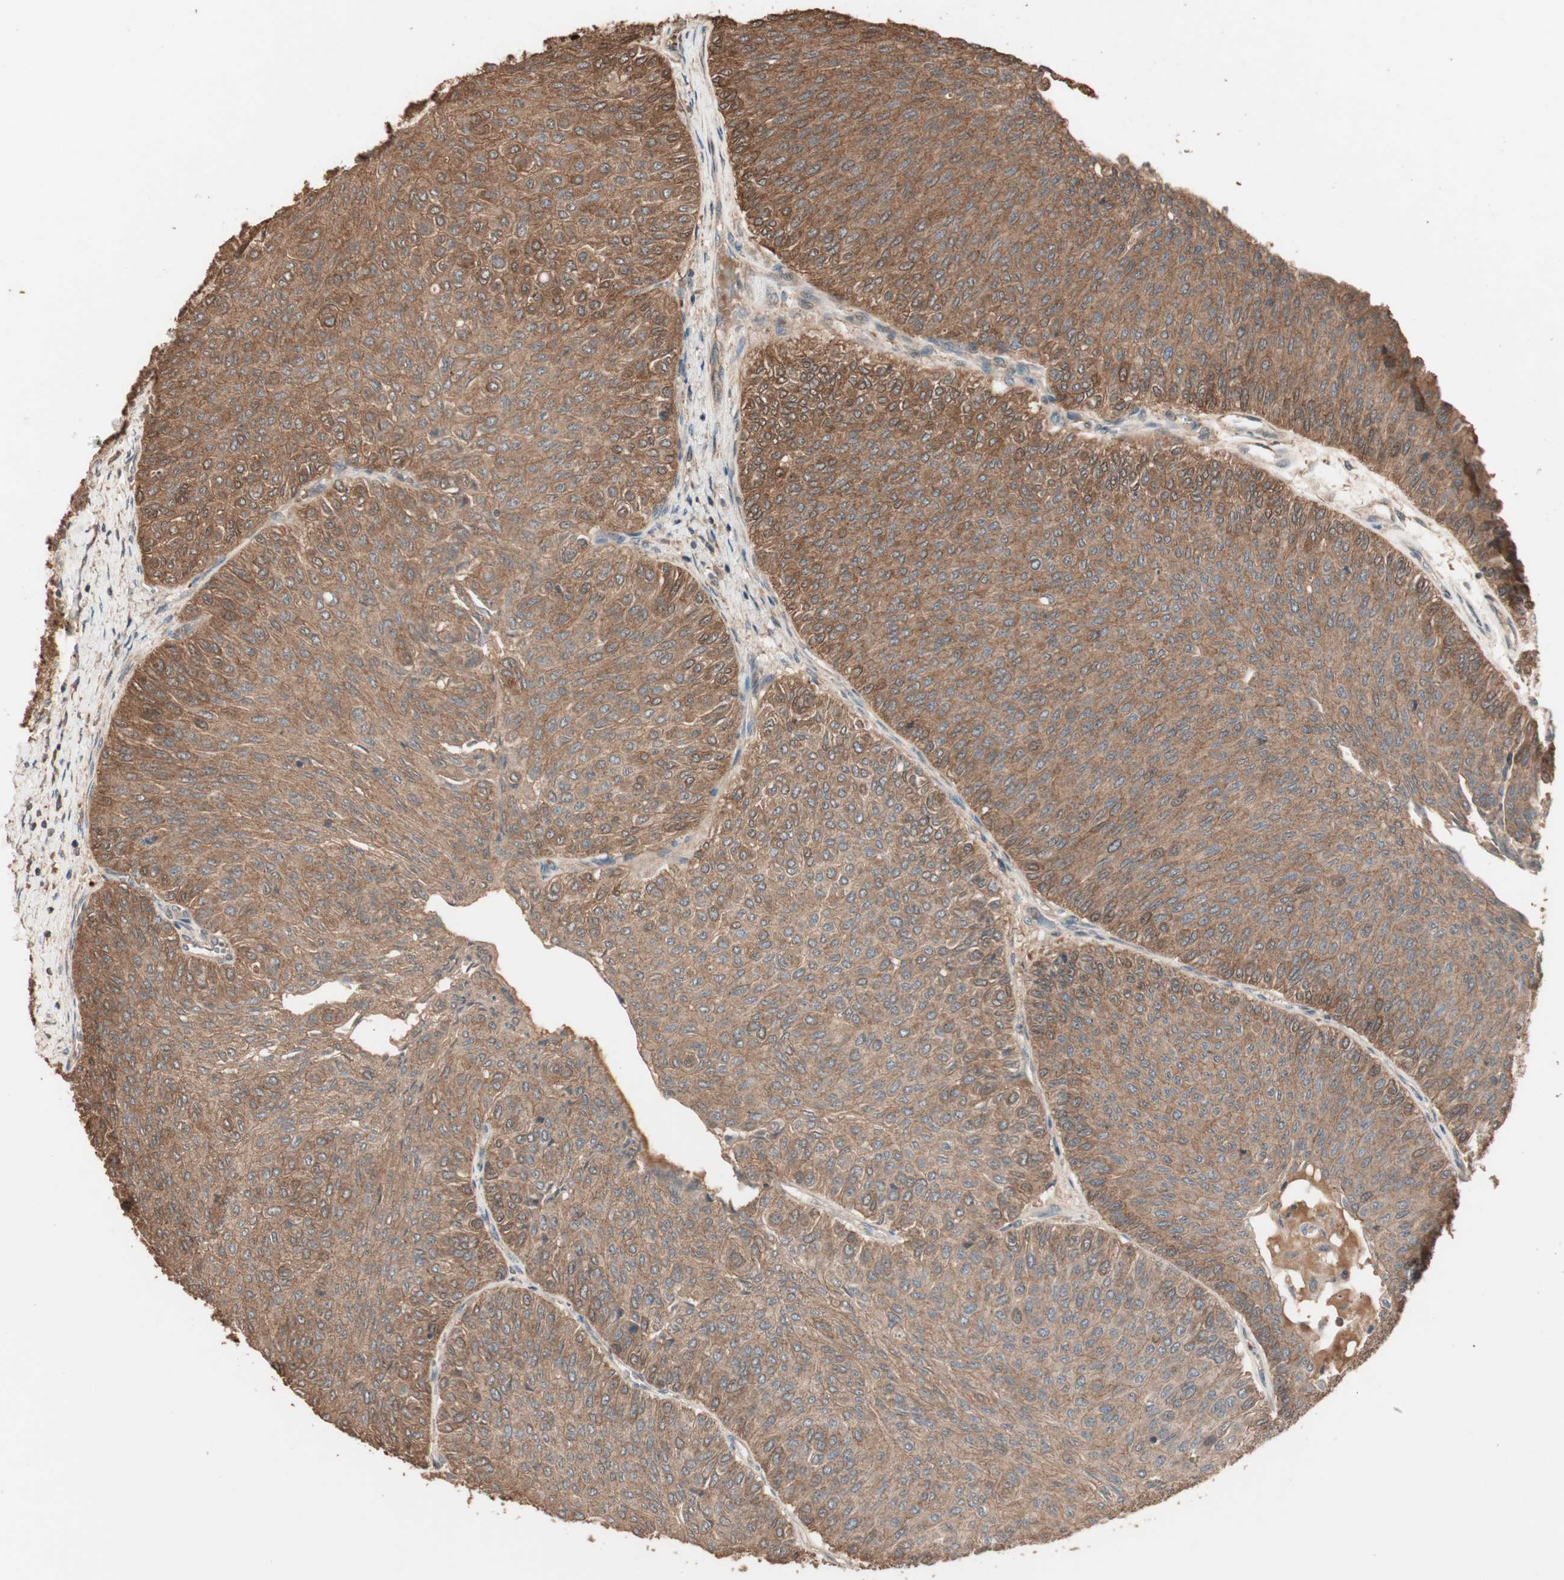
{"staining": {"intensity": "moderate", "quantity": ">75%", "location": "cytoplasmic/membranous"}, "tissue": "urothelial cancer", "cell_type": "Tumor cells", "image_type": "cancer", "snomed": [{"axis": "morphology", "description": "Urothelial carcinoma, Low grade"}, {"axis": "topography", "description": "Urinary bladder"}], "caption": "Immunohistochemical staining of urothelial carcinoma (low-grade) exhibits medium levels of moderate cytoplasmic/membranous protein staining in about >75% of tumor cells. Immunohistochemistry stains the protein of interest in brown and the nuclei are stained blue.", "gene": "USP20", "patient": {"sex": "male", "age": 78}}